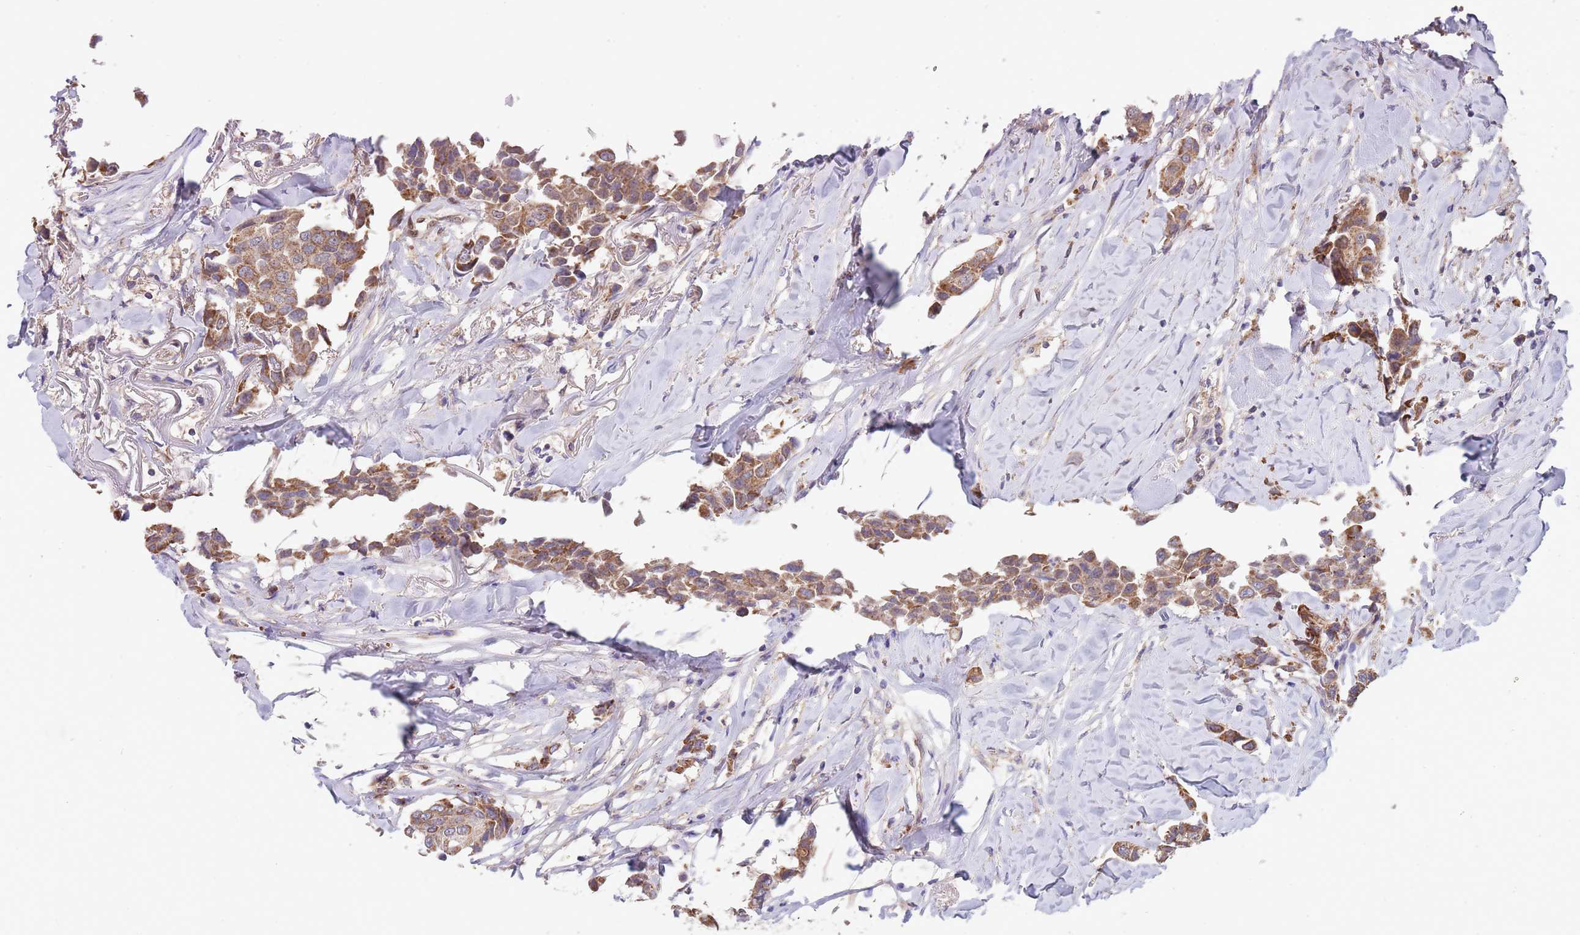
{"staining": {"intensity": "moderate", "quantity": ">75%", "location": "cytoplasmic/membranous"}, "tissue": "breast cancer", "cell_type": "Tumor cells", "image_type": "cancer", "snomed": [{"axis": "morphology", "description": "Duct carcinoma"}, {"axis": "topography", "description": "Breast"}], "caption": "Breast intraductal carcinoma stained with DAB immunohistochemistry displays medium levels of moderate cytoplasmic/membranous expression in approximately >75% of tumor cells.", "gene": "DDT", "patient": {"sex": "female", "age": 80}}